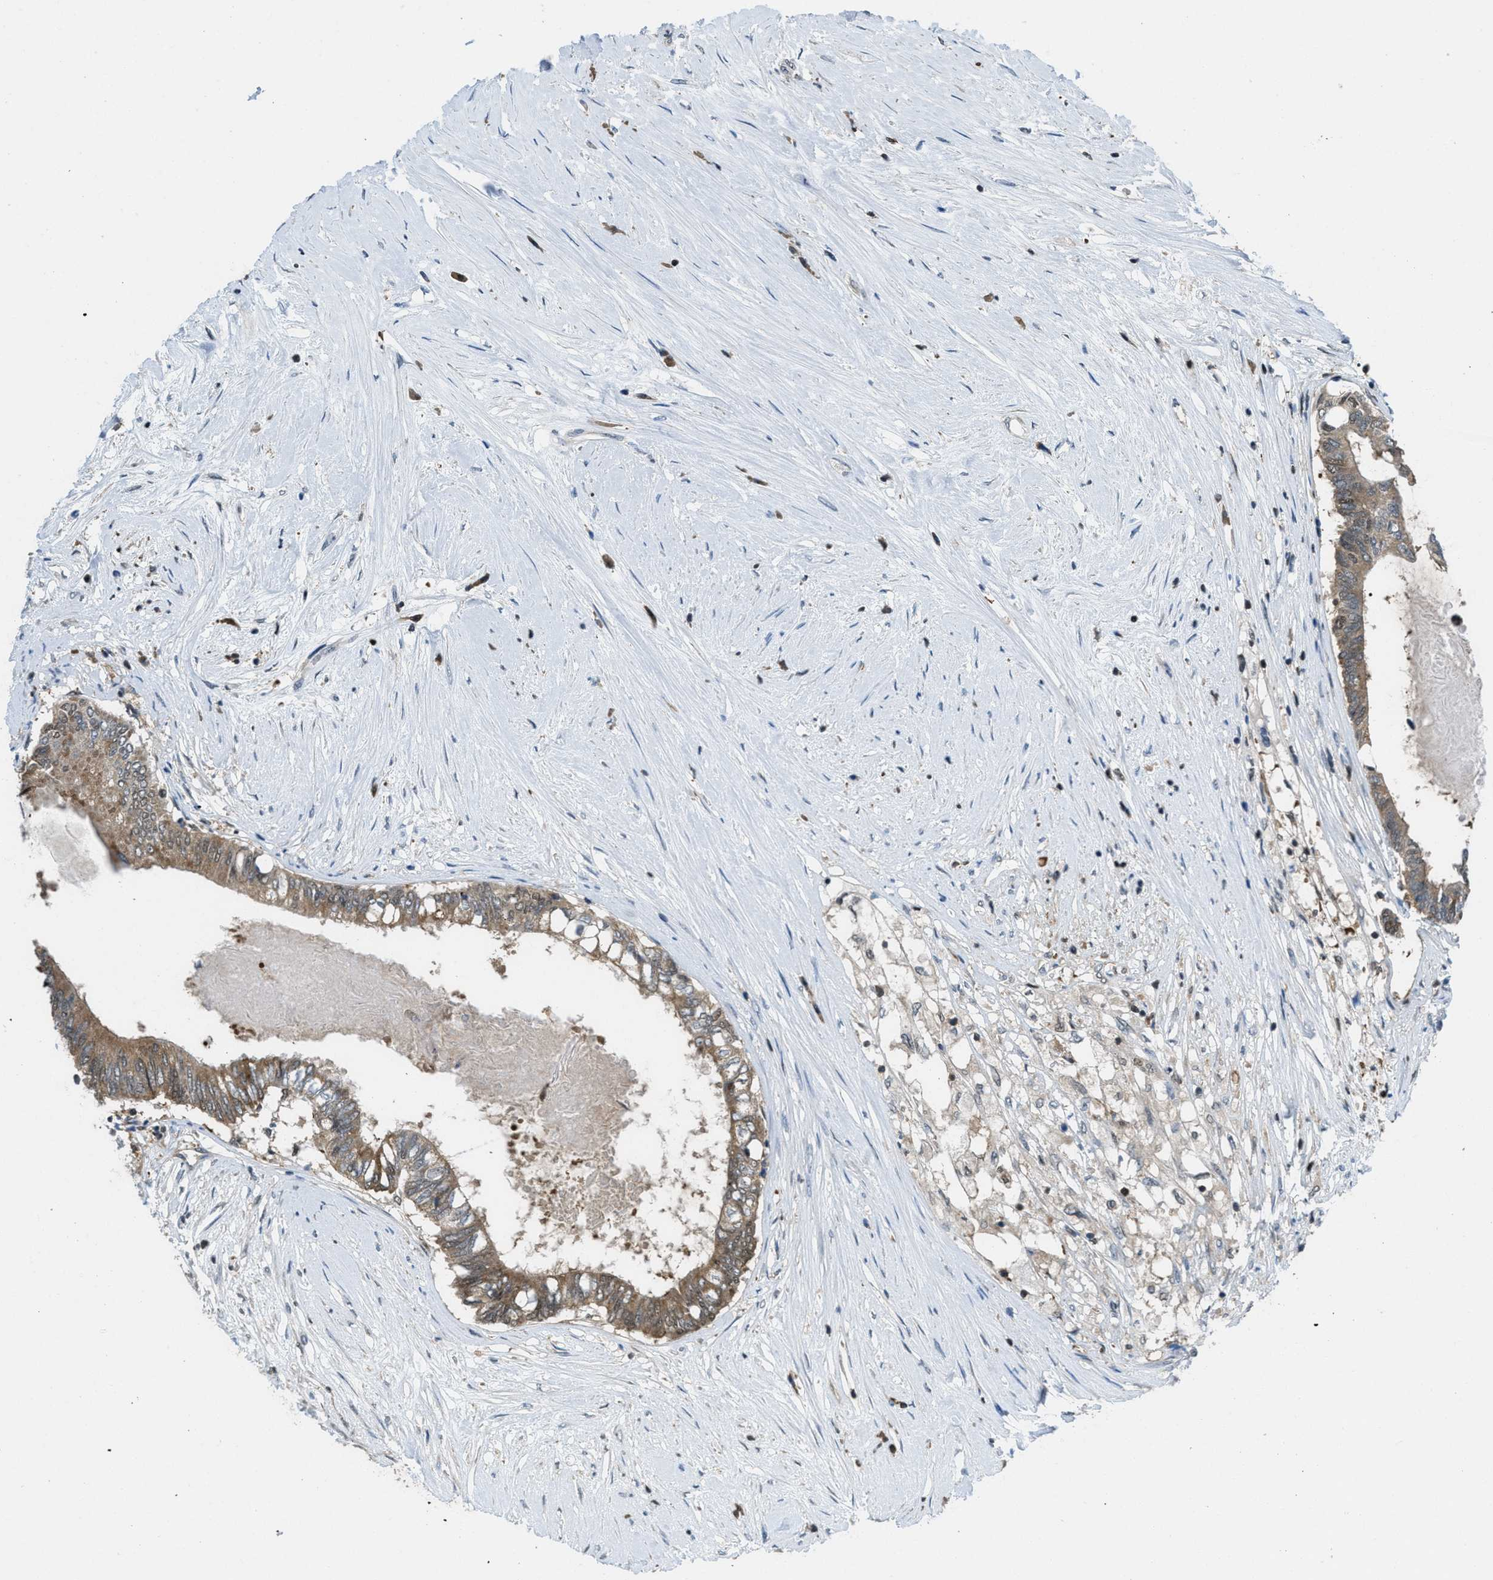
{"staining": {"intensity": "moderate", "quantity": ">75%", "location": "cytoplasmic/membranous"}, "tissue": "colorectal cancer", "cell_type": "Tumor cells", "image_type": "cancer", "snomed": [{"axis": "morphology", "description": "Adenocarcinoma, NOS"}, {"axis": "topography", "description": "Rectum"}], "caption": "This is an image of immunohistochemistry (IHC) staining of colorectal cancer, which shows moderate positivity in the cytoplasmic/membranous of tumor cells.", "gene": "PIP5K1C", "patient": {"sex": "male", "age": 63}}